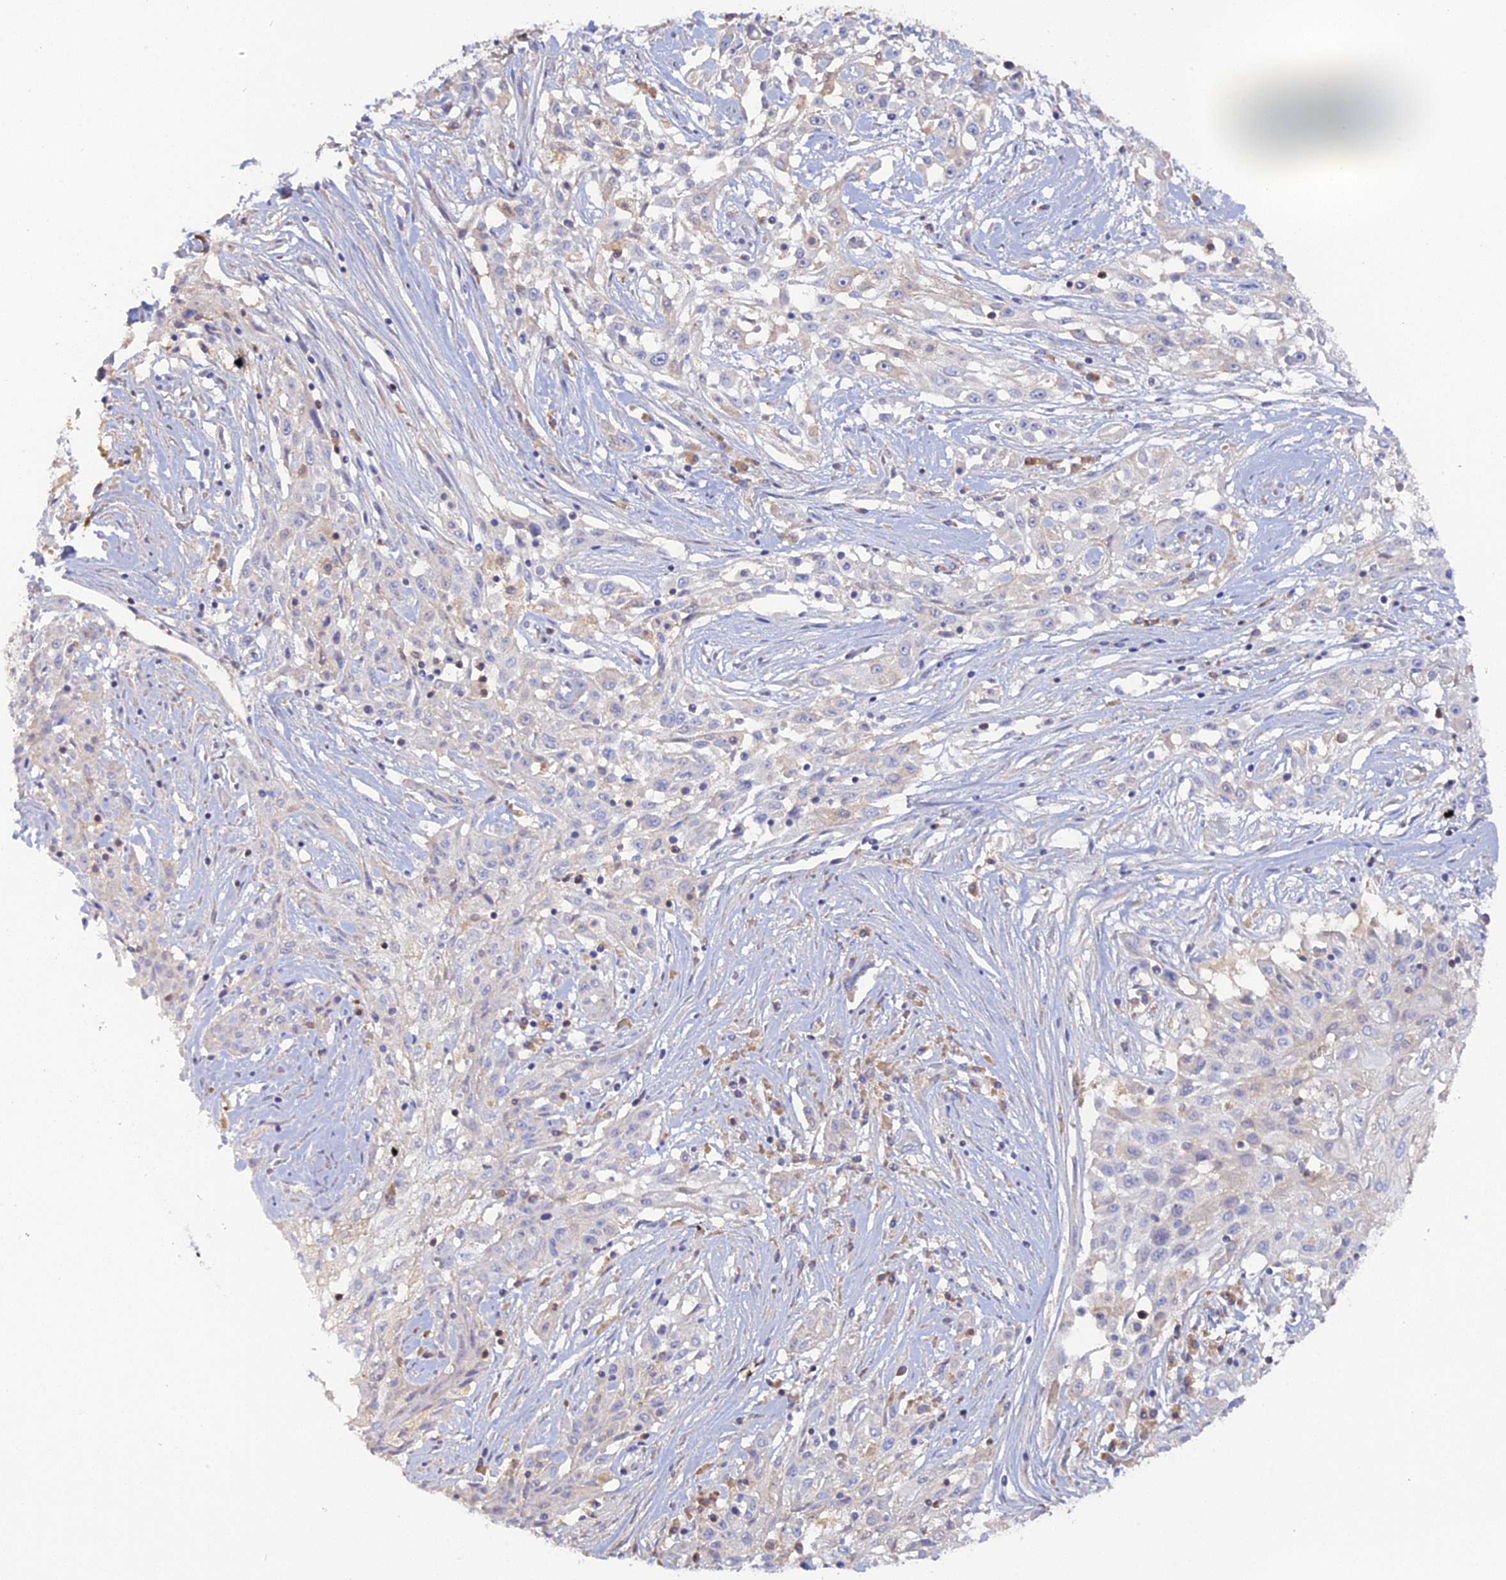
{"staining": {"intensity": "negative", "quantity": "none", "location": "none"}, "tissue": "skin cancer", "cell_type": "Tumor cells", "image_type": "cancer", "snomed": [{"axis": "morphology", "description": "Squamous cell carcinoma, NOS"}, {"axis": "morphology", "description": "Squamous cell carcinoma, metastatic, NOS"}, {"axis": "topography", "description": "Skin"}, {"axis": "topography", "description": "Lymph node"}], "caption": "Skin cancer (metastatic squamous cell carcinoma) stained for a protein using immunohistochemistry exhibits no expression tumor cells.", "gene": "ADGRA1", "patient": {"sex": "male", "age": 75}}